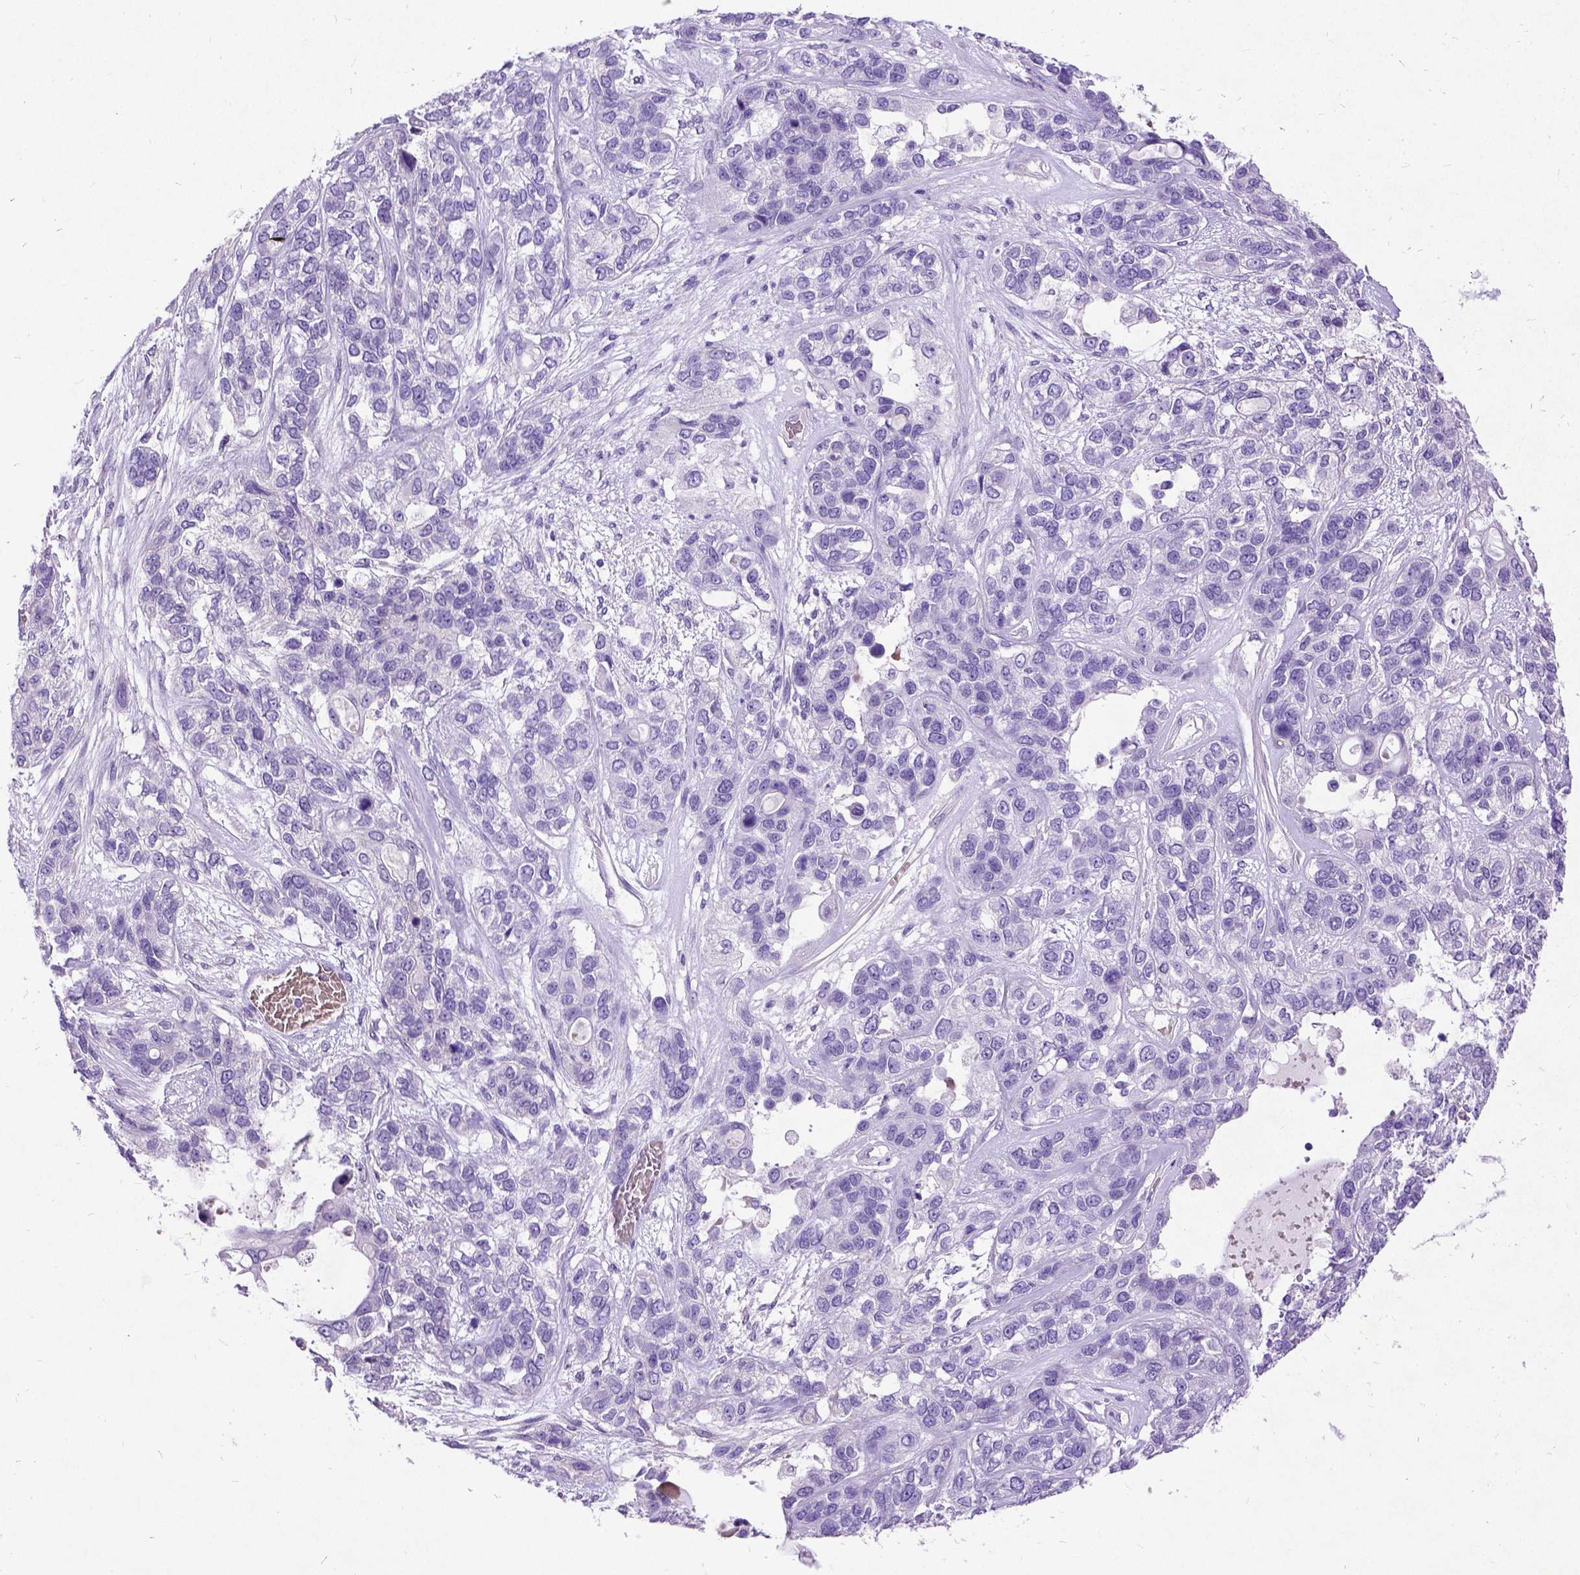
{"staining": {"intensity": "negative", "quantity": "none", "location": "none"}, "tissue": "lung cancer", "cell_type": "Tumor cells", "image_type": "cancer", "snomed": [{"axis": "morphology", "description": "Squamous cell carcinoma, NOS"}, {"axis": "topography", "description": "Lung"}], "caption": "The photomicrograph demonstrates no significant staining in tumor cells of lung cancer. Nuclei are stained in blue.", "gene": "NEUROD4", "patient": {"sex": "female", "age": 70}}